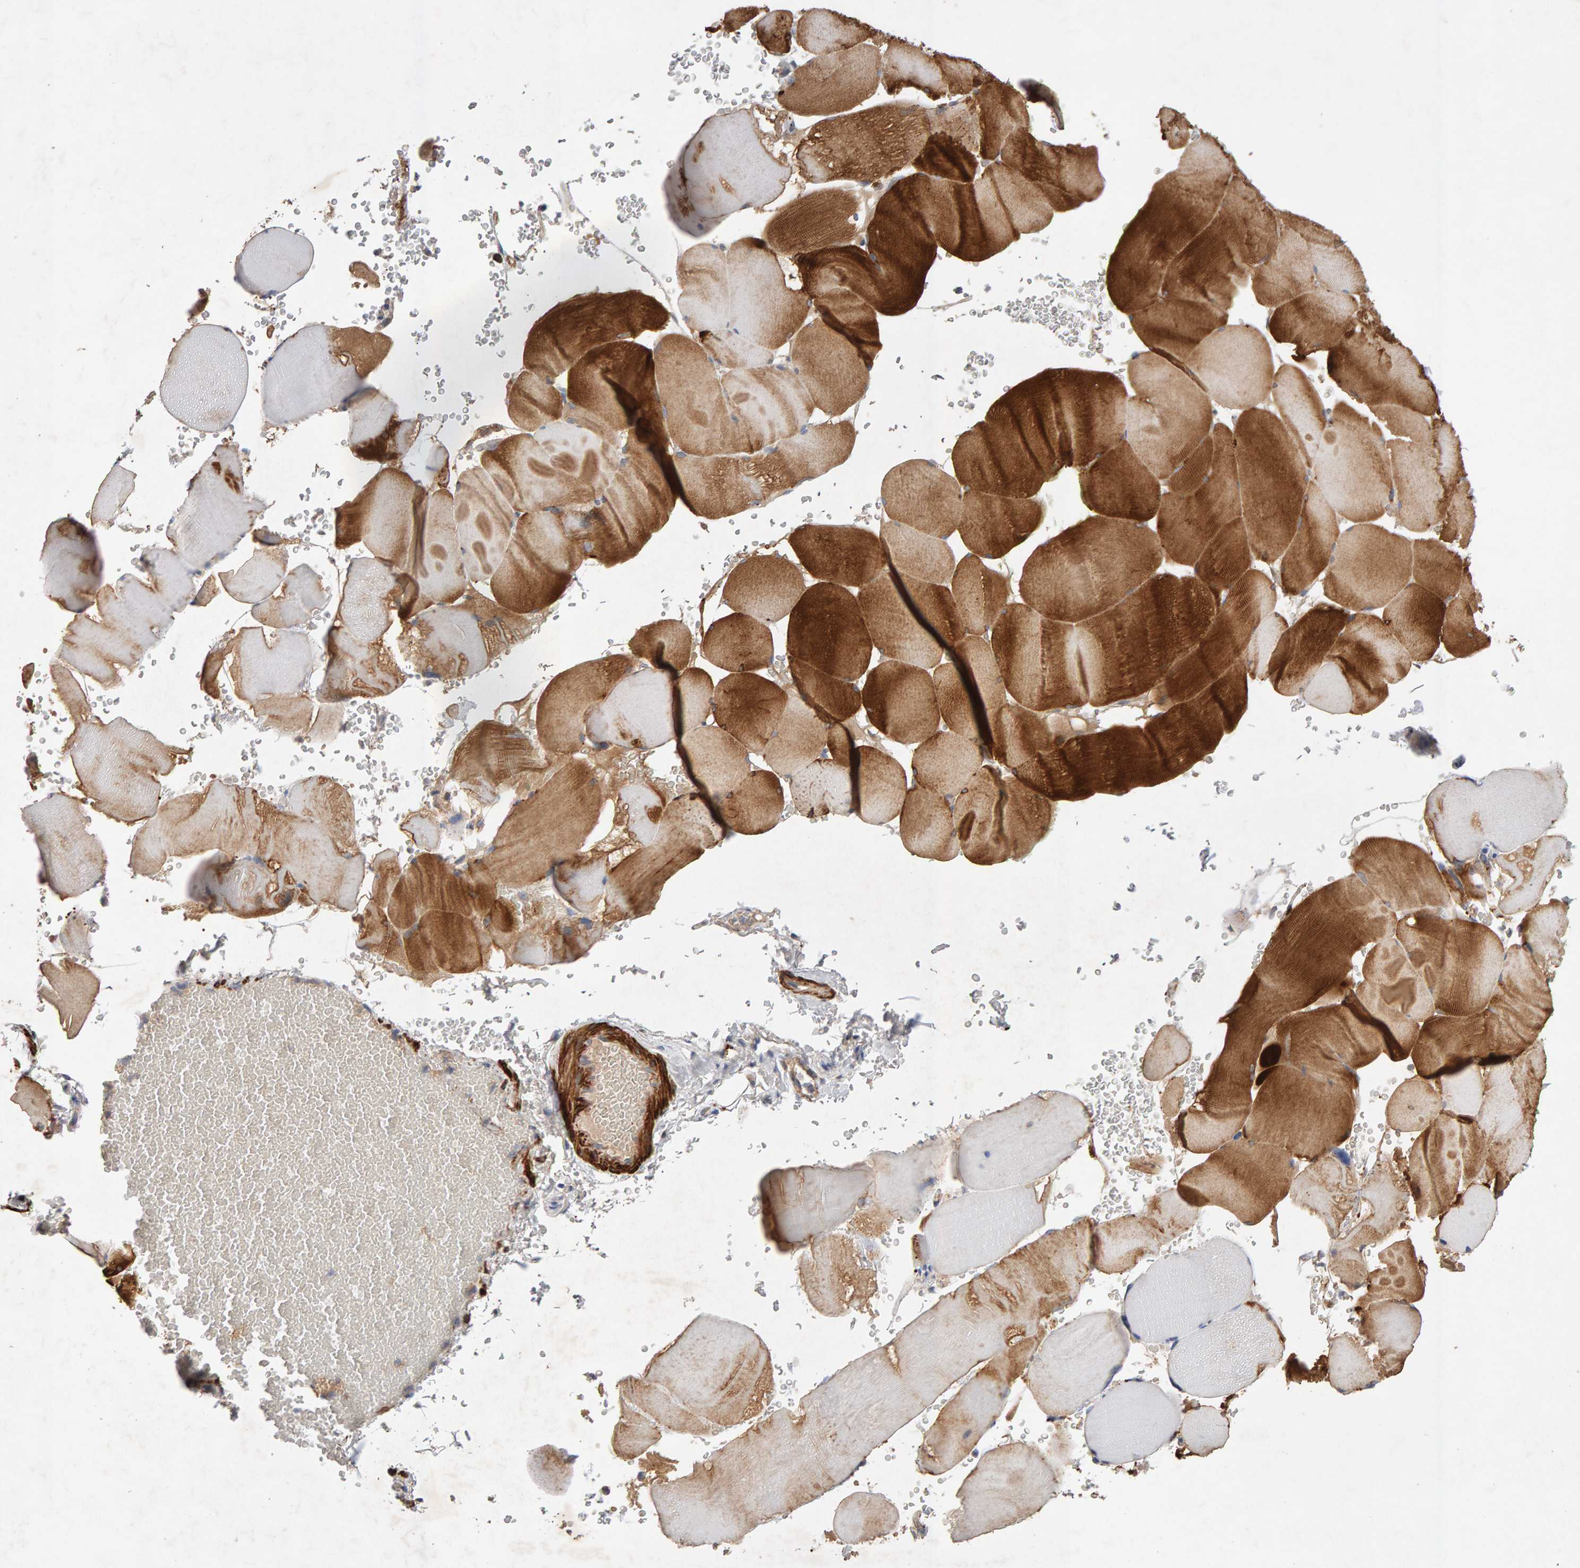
{"staining": {"intensity": "strong", "quantity": ">75%", "location": "cytoplasmic/membranous"}, "tissue": "skeletal muscle", "cell_type": "Myocytes", "image_type": "normal", "snomed": [{"axis": "morphology", "description": "Normal tissue, NOS"}, {"axis": "topography", "description": "Skeletal muscle"}], "caption": "Immunohistochemistry (IHC) of benign skeletal muscle displays high levels of strong cytoplasmic/membranous positivity in approximately >75% of myocytes.", "gene": "RNF19A", "patient": {"sex": "male", "age": 62}}